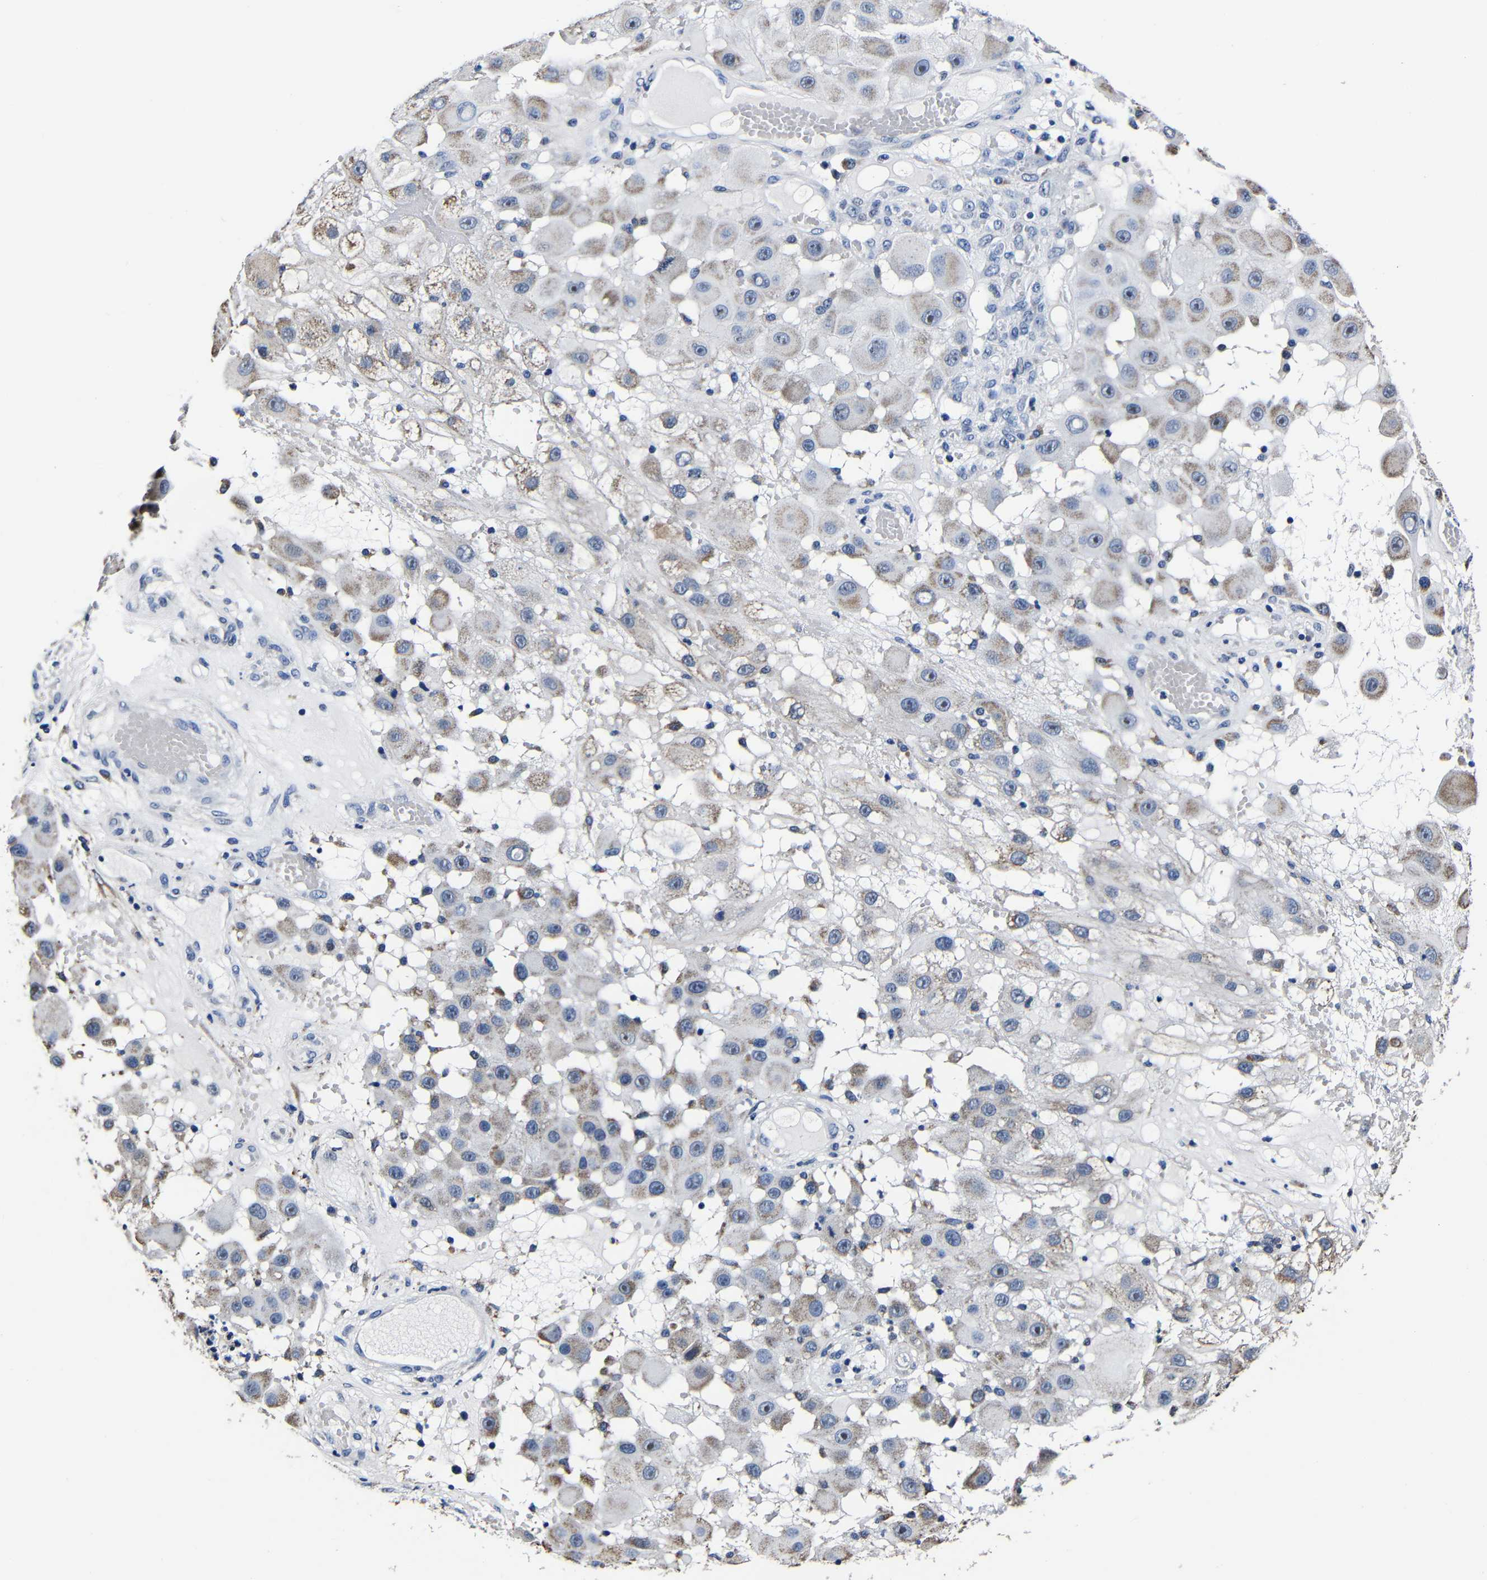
{"staining": {"intensity": "weak", "quantity": ">75%", "location": "cytoplasmic/membranous"}, "tissue": "melanoma", "cell_type": "Tumor cells", "image_type": "cancer", "snomed": [{"axis": "morphology", "description": "Malignant melanoma, NOS"}, {"axis": "topography", "description": "Skin"}], "caption": "Weak cytoplasmic/membranous staining is seen in about >75% of tumor cells in malignant melanoma.", "gene": "DEPP1", "patient": {"sex": "female", "age": 81}}